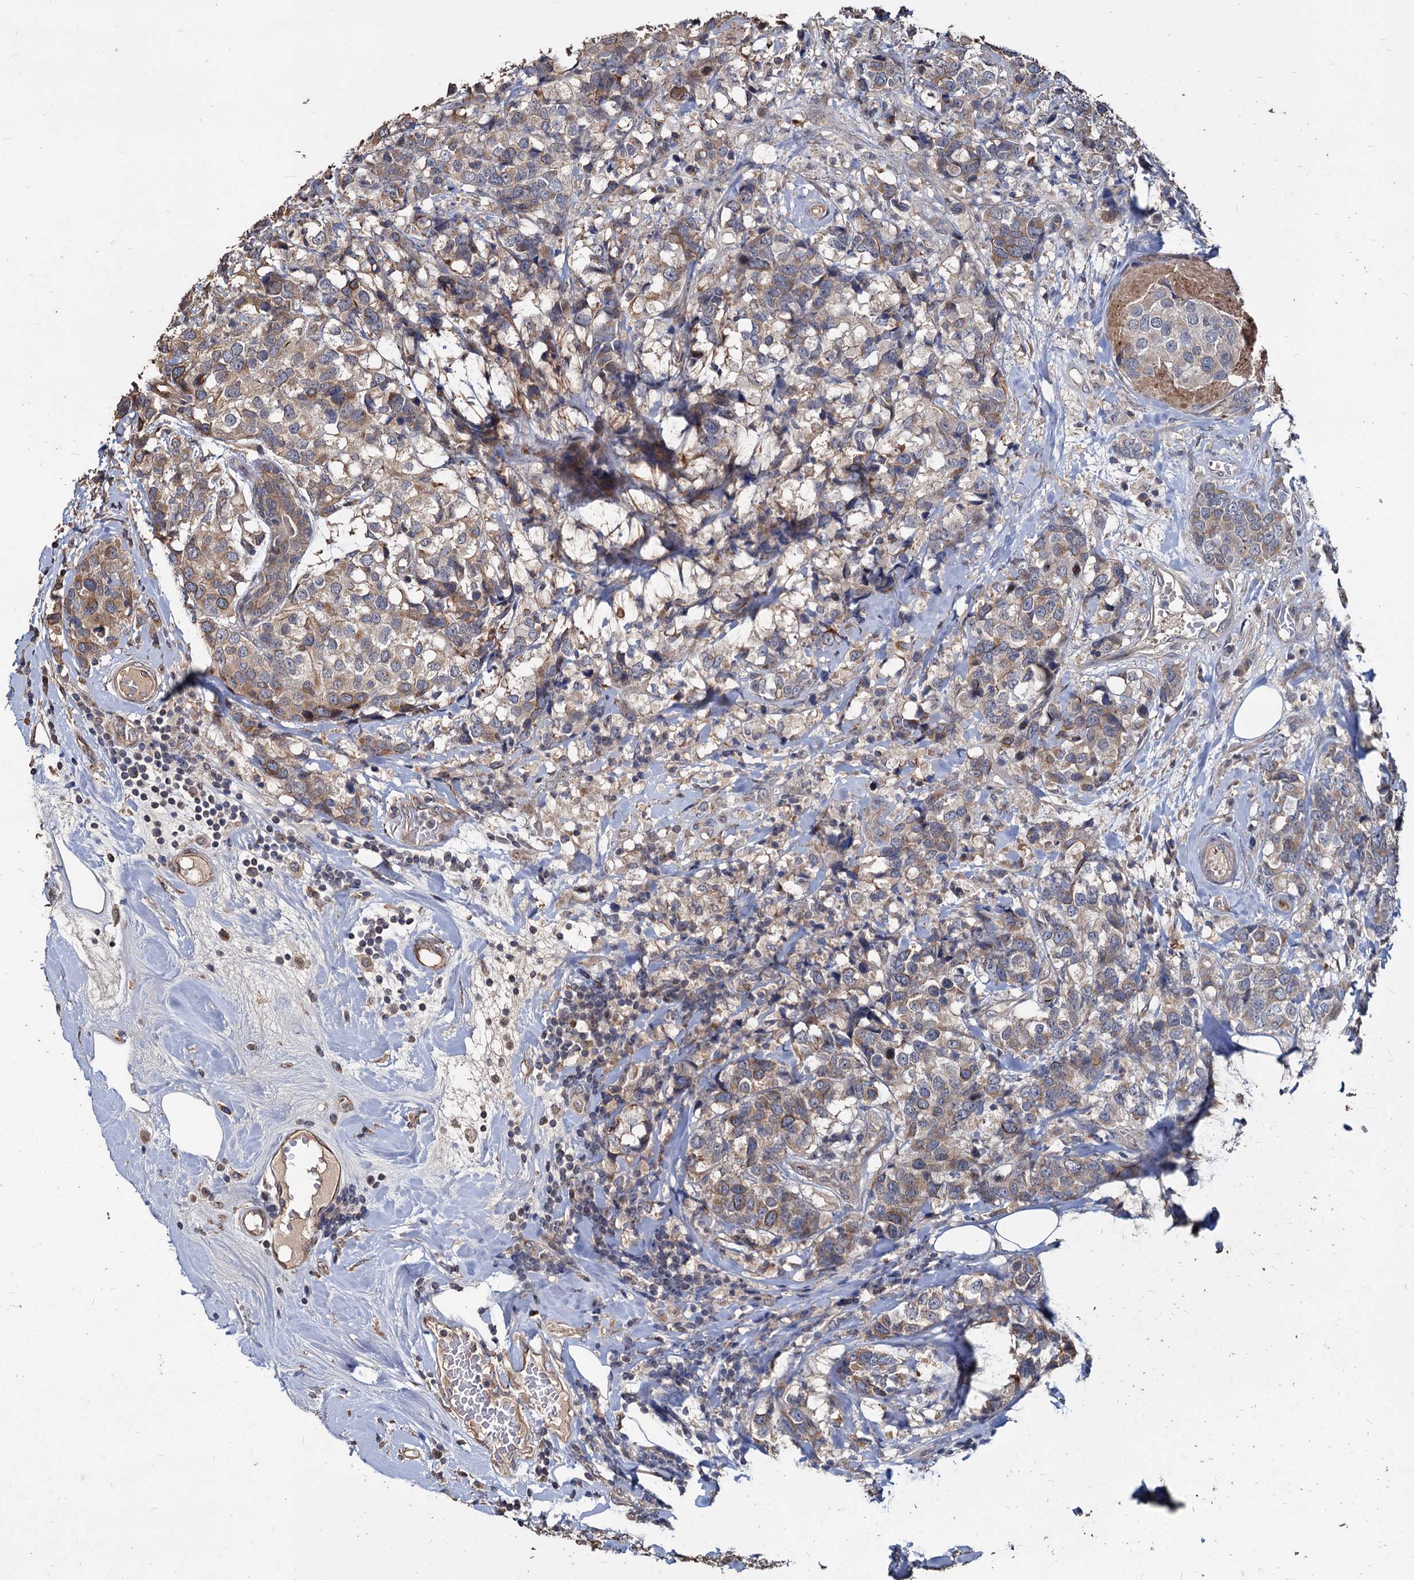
{"staining": {"intensity": "weak", "quantity": "25%-75%", "location": "cytoplasmic/membranous"}, "tissue": "breast cancer", "cell_type": "Tumor cells", "image_type": "cancer", "snomed": [{"axis": "morphology", "description": "Lobular carcinoma"}, {"axis": "topography", "description": "Breast"}], "caption": "Weak cytoplasmic/membranous expression for a protein is seen in about 25%-75% of tumor cells of breast lobular carcinoma using immunohistochemistry.", "gene": "DEPDC4", "patient": {"sex": "female", "age": 59}}